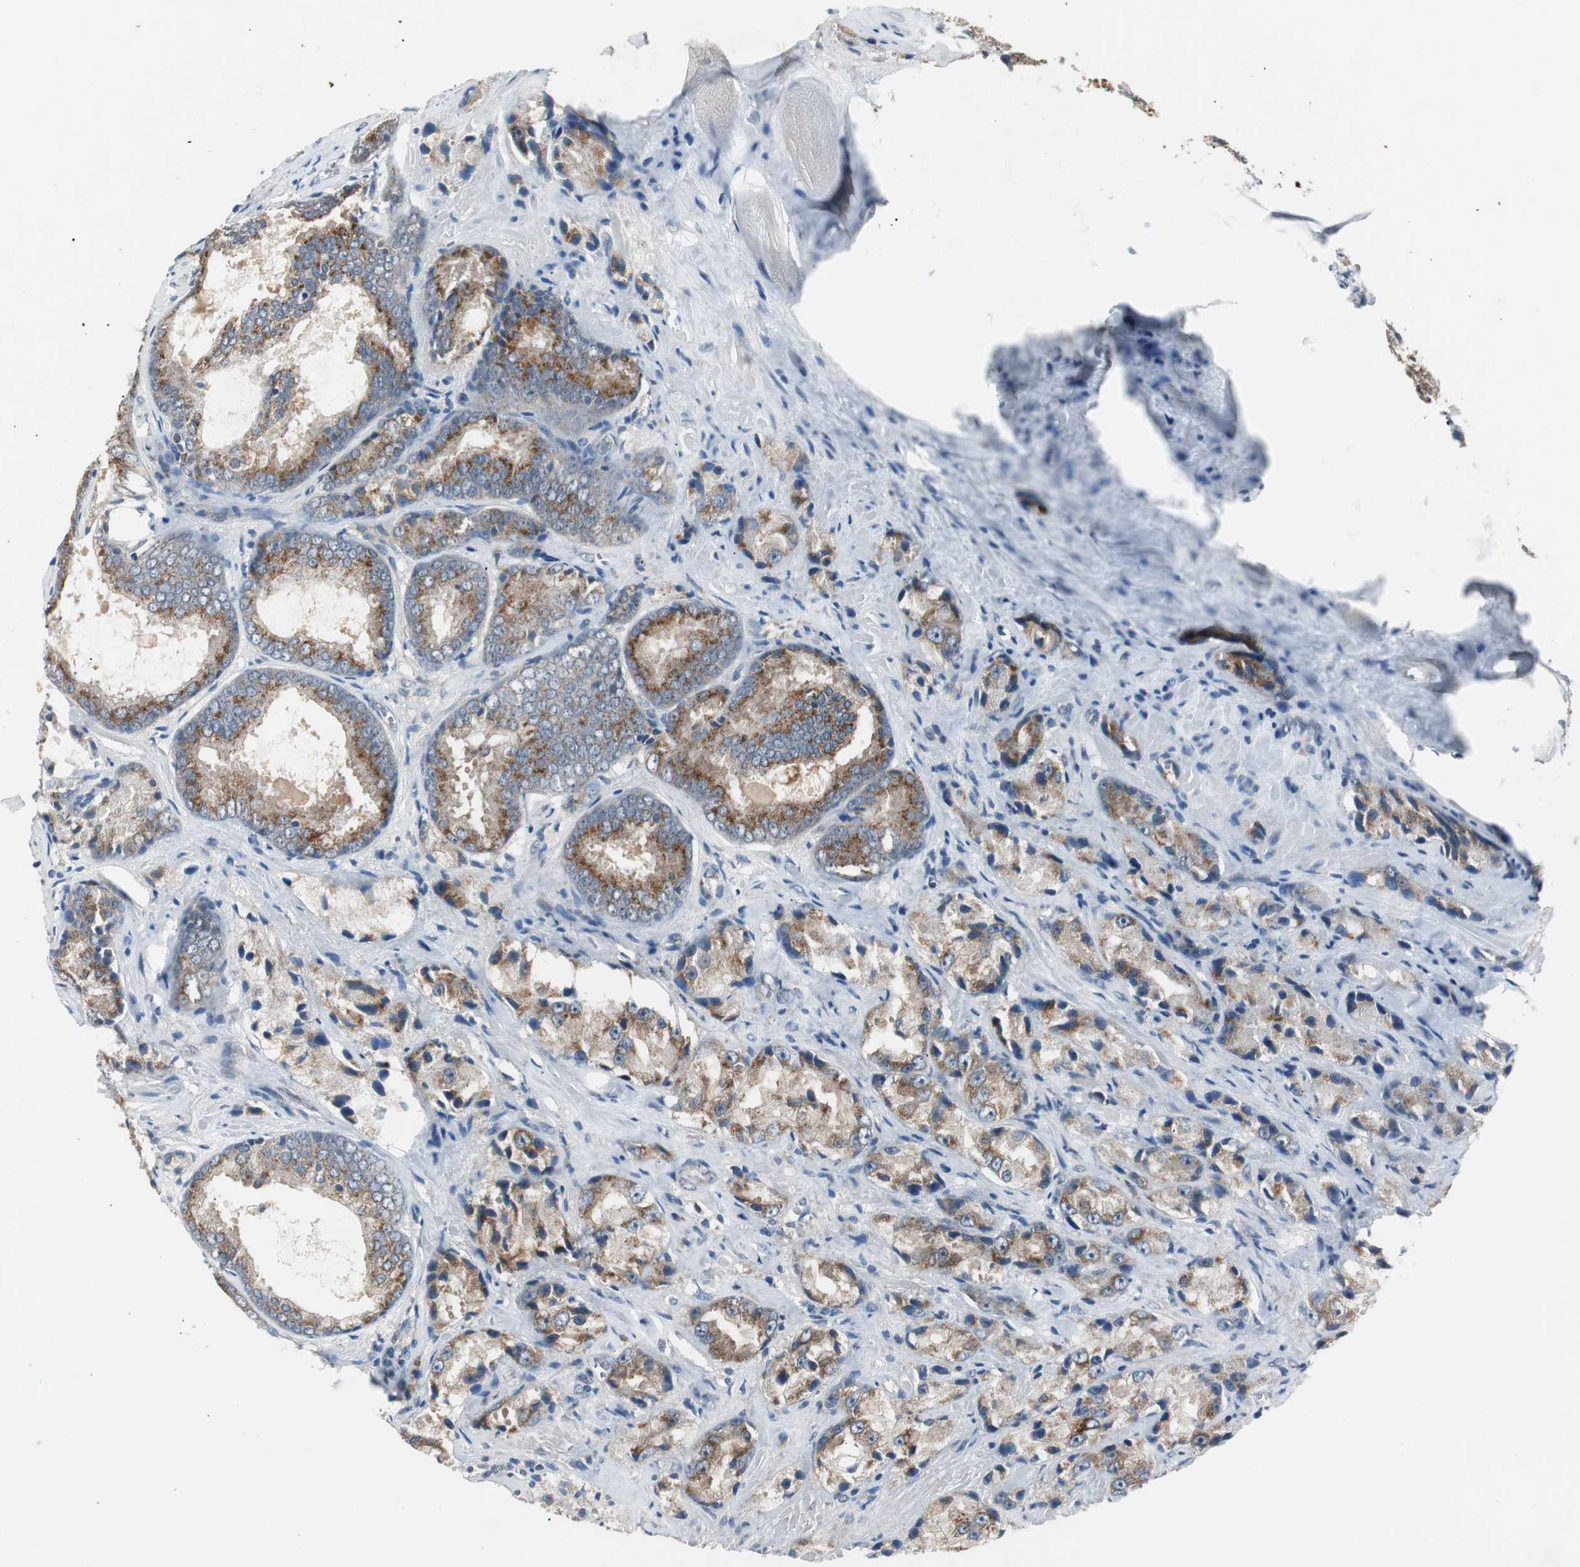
{"staining": {"intensity": "moderate", "quantity": ">75%", "location": "cytoplasmic/membranous"}, "tissue": "prostate cancer", "cell_type": "Tumor cells", "image_type": "cancer", "snomed": [{"axis": "morphology", "description": "Adenocarcinoma, Low grade"}, {"axis": "topography", "description": "Prostate"}], "caption": "Moderate cytoplasmic/membranous expression is appreciated in approximately >75% of tumor cells in prostate cancer (low-grade adenocarcinoma).", "gene": "PTPRN2", "patient": {"sex": "male", "age": 64}}